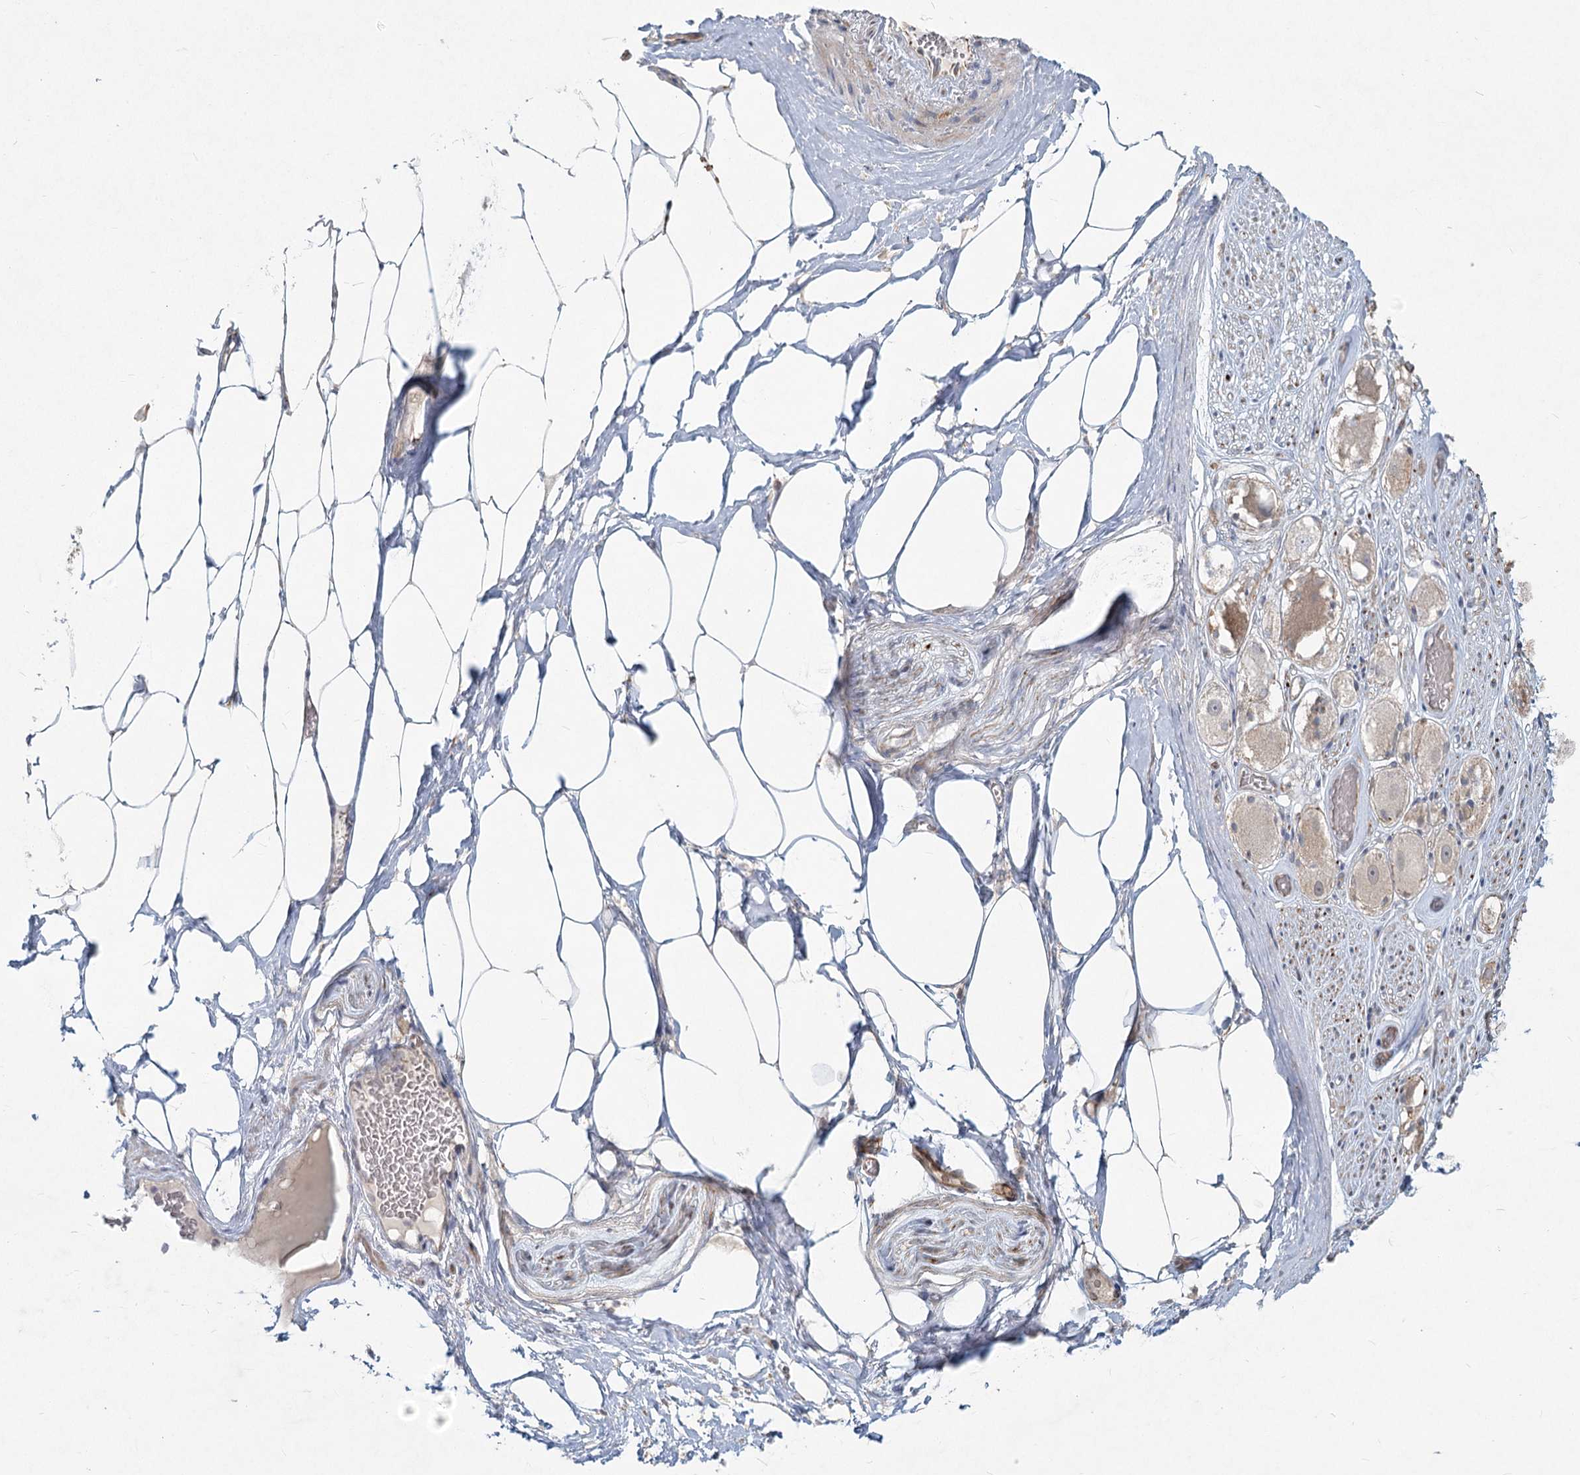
{"staining": {"intensity": "negative", "quantity": "none", "location": "none"}, "tissue": "adipose tissue", "cell_type": "Adipocytes", "image_type": "normal", "snomed": [{"axis": "morphology", "description": "Normal tissue, NOS"}, {"axis": "morphology", "description": "Adenocarcinoma, Low grade"}, {"axis": "topography", "description": "Prostate"}, {"axis": "topography", "description": "Peripheral nerve tissue"}], "caption": "Photomicrograph shows no protein expression in adipocytes of benign adipose tissue. The staining was performed using DAB to visualize the protein expression in brown, while the nuclei were stained in blue with hematoxylin (Magnification: 20x).", "gene": "LRP2BP", "patient": {"sex": "male", "age": 63}}